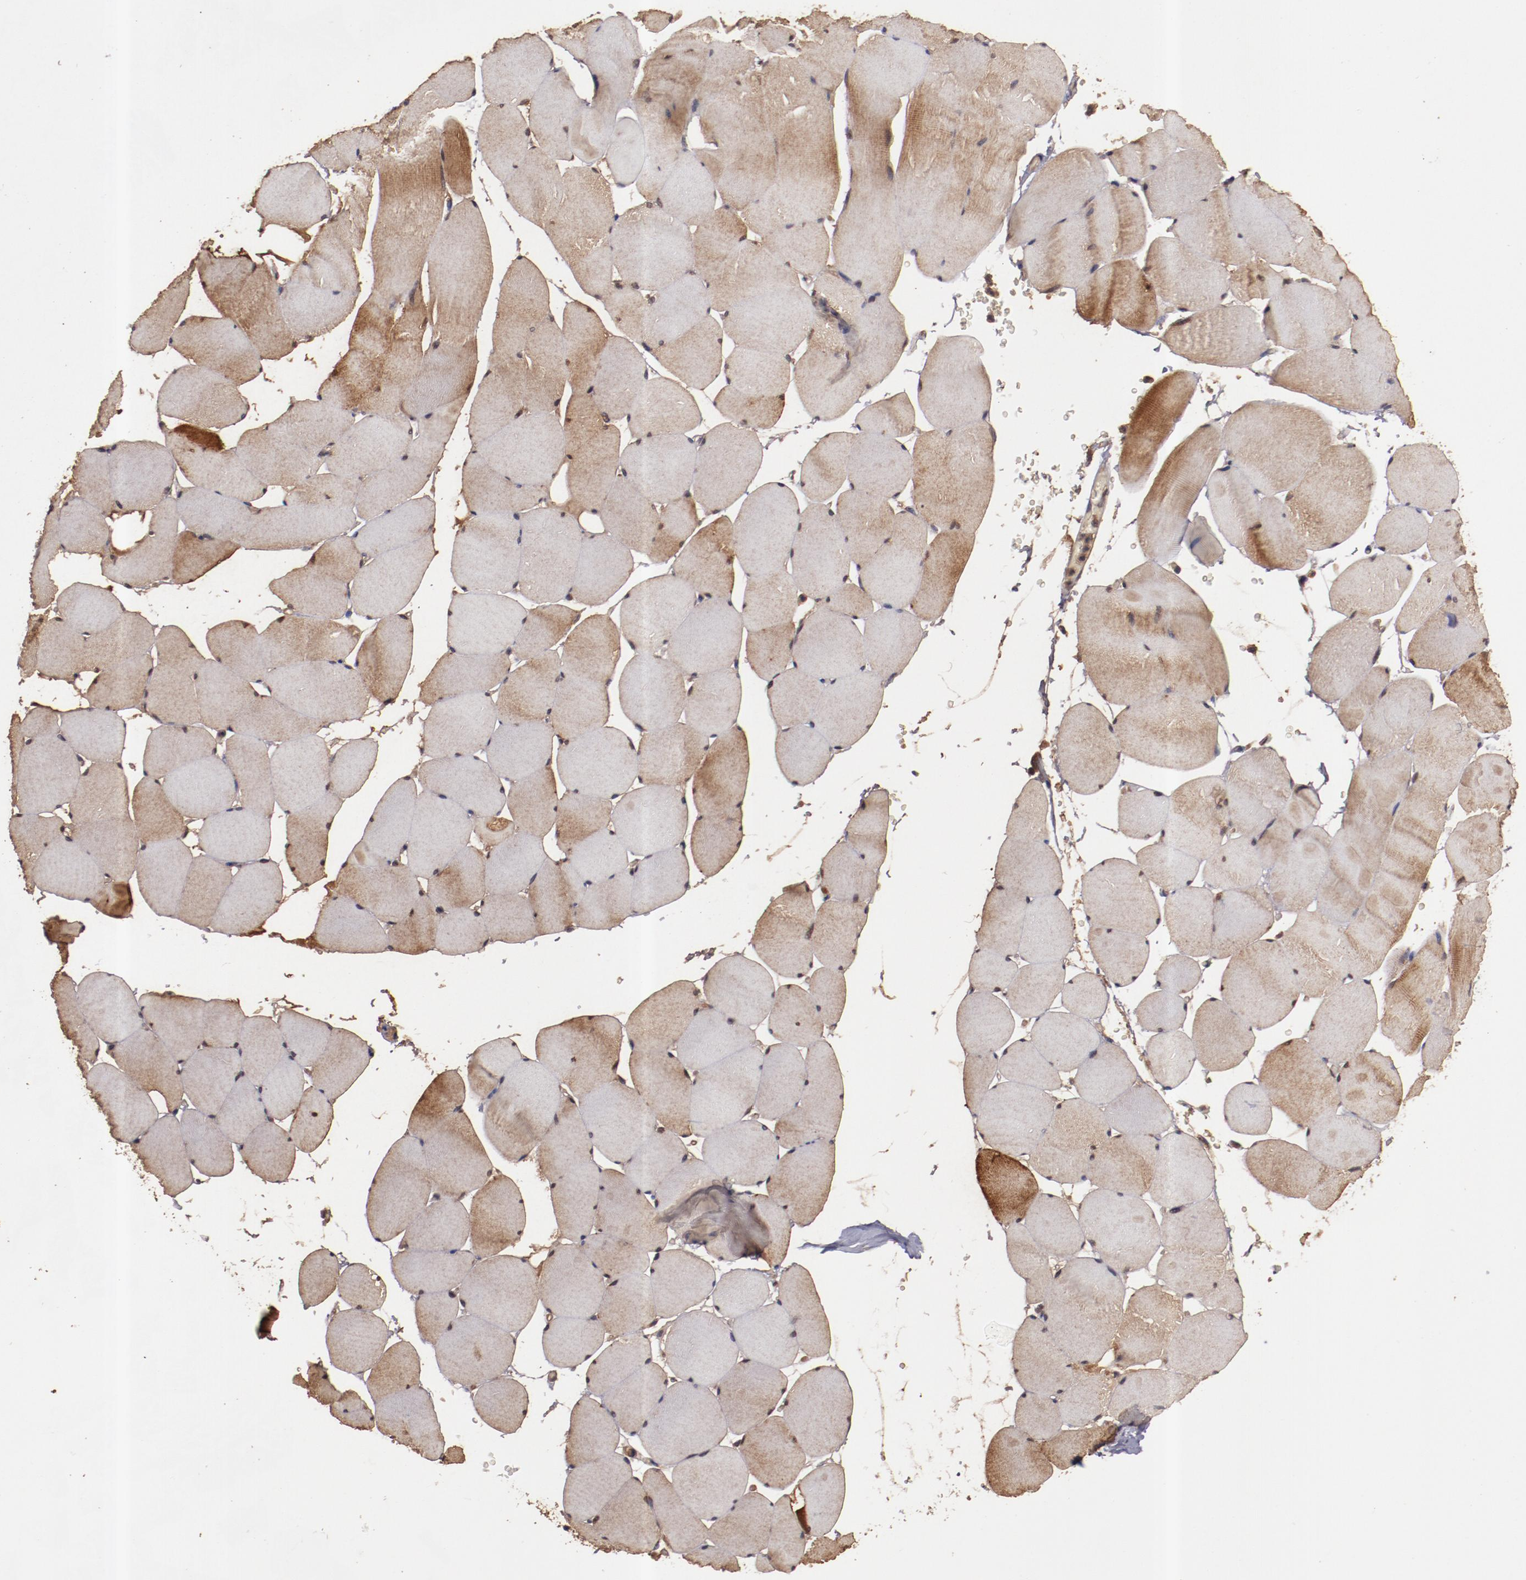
{"staining": {"intensity": "moderate", "quantity": "25%-75%", "location": "cytoplasmic/membranous"}, "tissue": "skeletal muscle", "cell_type": "Myocytes", "image_type": "normal", "snomed": [{"axis": "morphology", "description": "Normal tissue, NOS"}, {"axis": "topography", "description": "Skeletal muscle"}], "caption": "Myocytes show medium levels of moderate cytoplasmic/membranous positivity in about 25%-75% of cells in benign skeletal muscle. (brown staining indicates protein expression, while blue staining denotes nuclei).", "gene": "TXNDC16", "patient": {"sex": "male", "age": 62}}